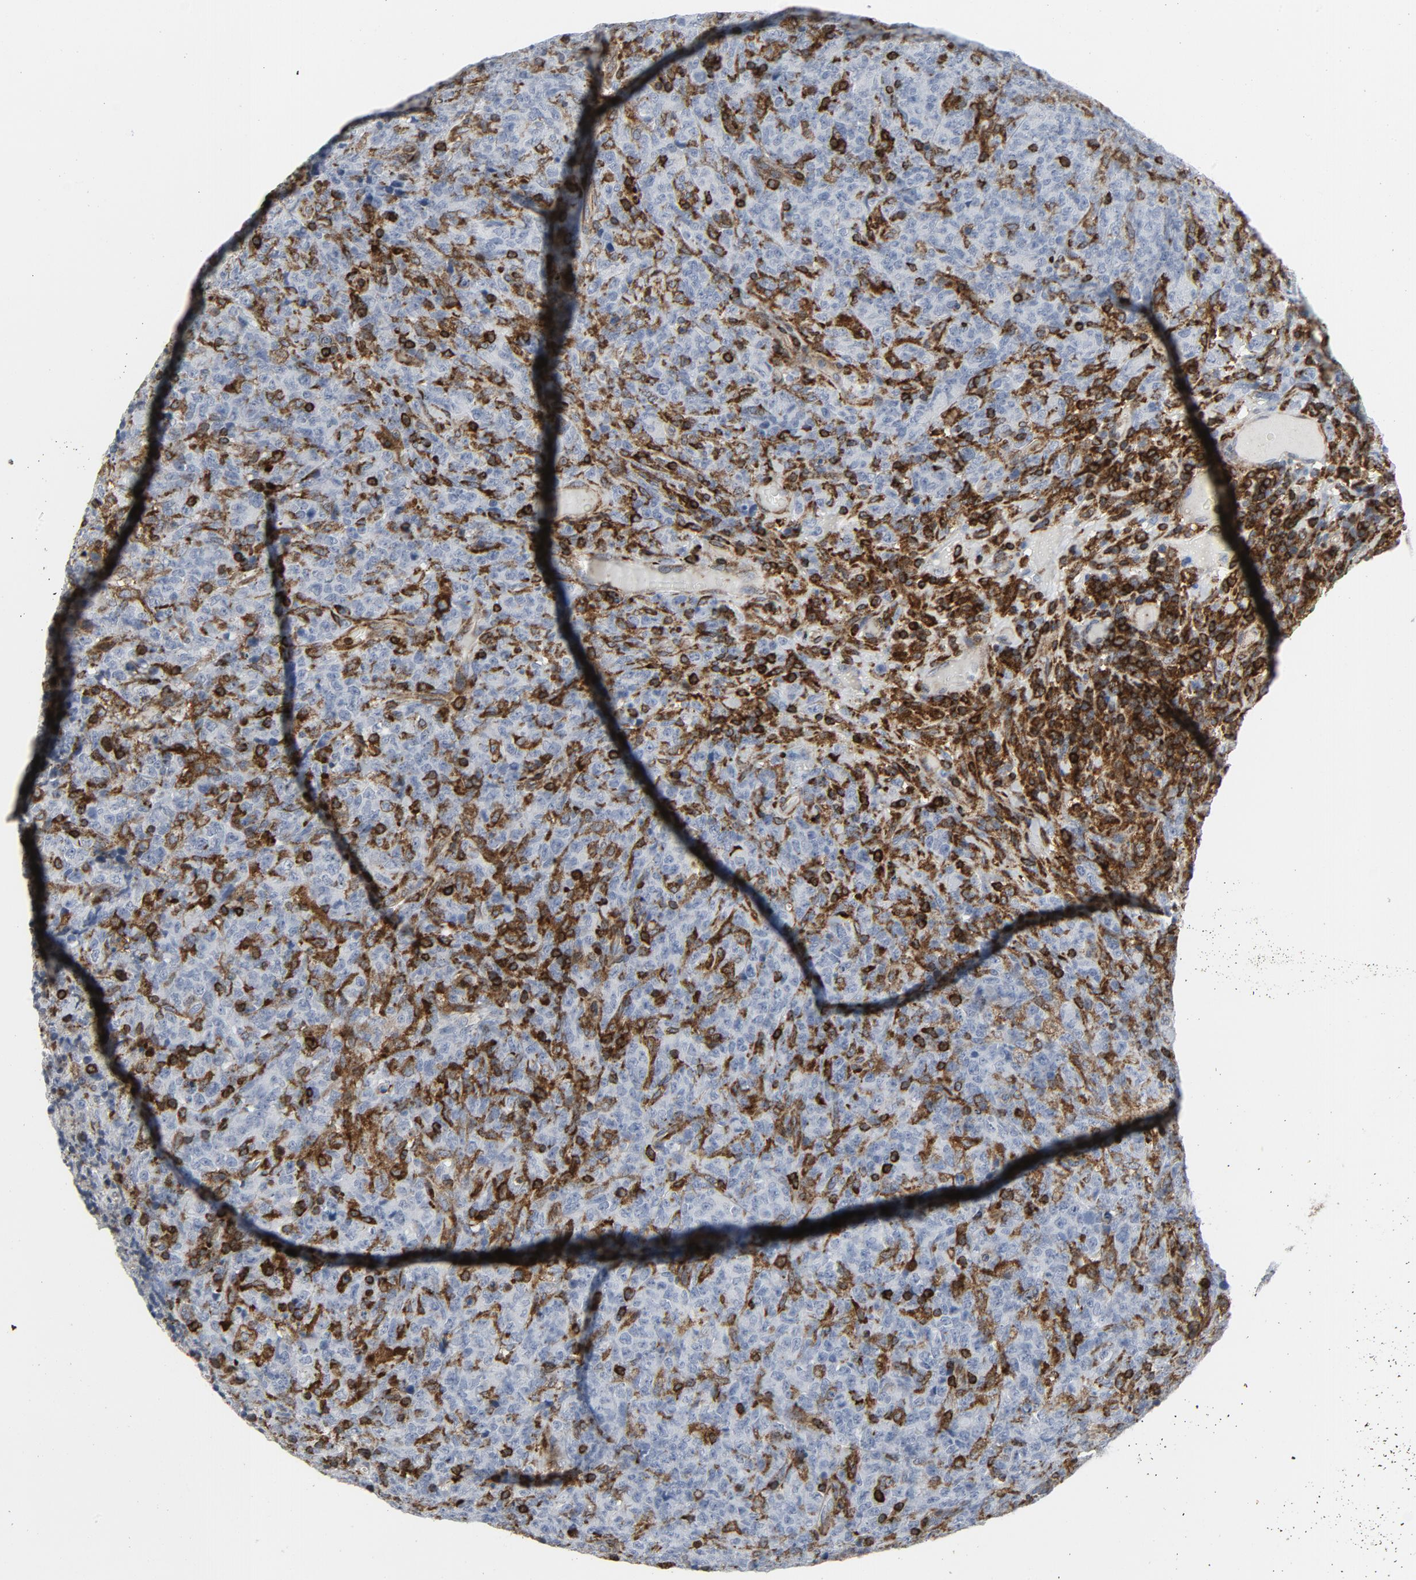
{"staining": {"intensity": "negative", "quantity": "none", "location": "none"}, "tissue": "lymphoma", "cell_type": "Tumor cells", "image_type": "cancer", "snomed": [{"axis": "morphology", "description": "Malignant lymphoma, non-Hodgkin's type, High grade"}, {"axis": "topography", "description": "Tonsil"}], "caption": "Histopathology image shows no significant protein staining in tumor cells of lymphoma.", "gene": "LCP2", "patient": {"sex": "female", "age": 36}}